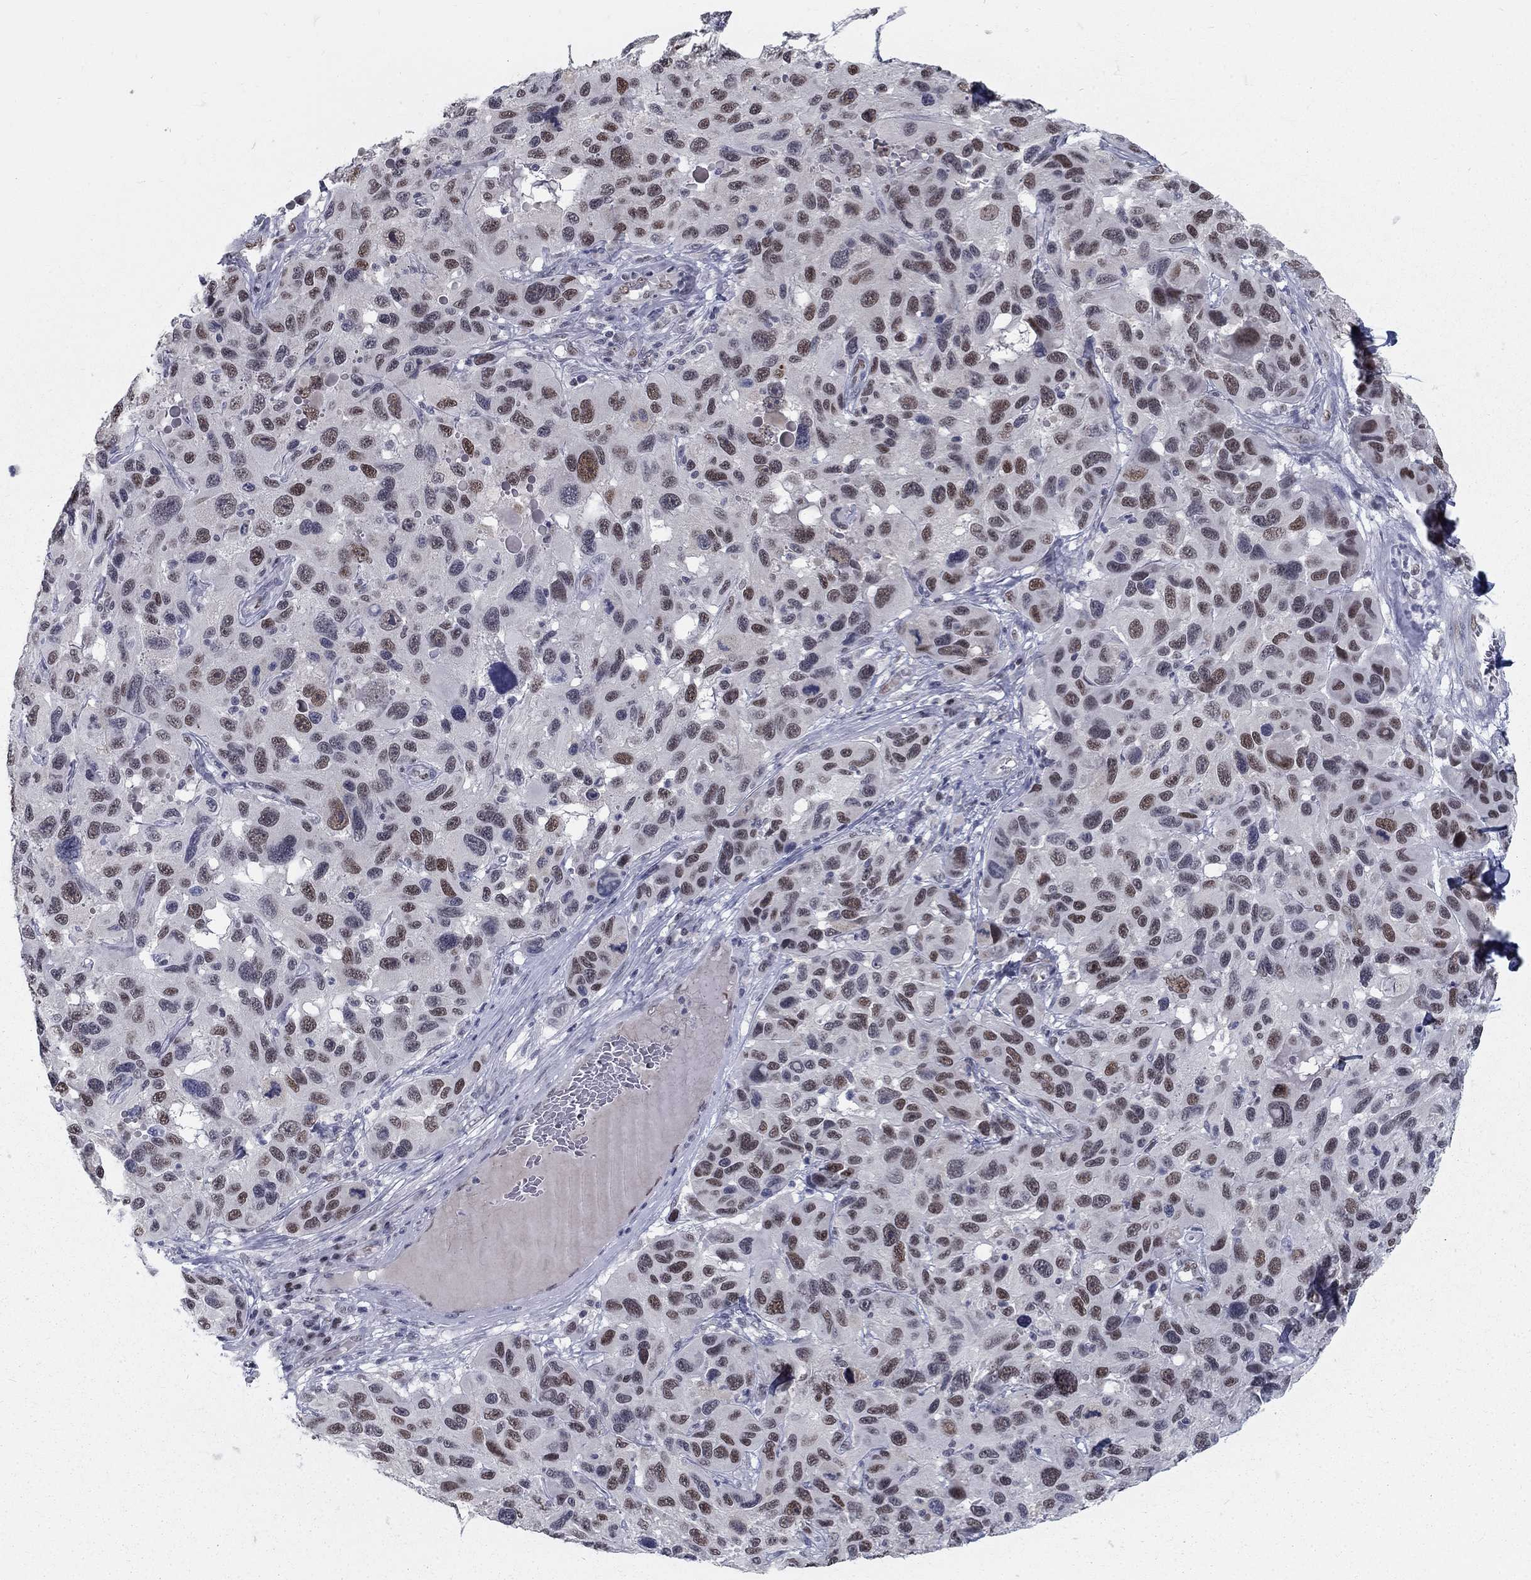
{"staining": {"intensity": "moderate", "quantity": "<25%", "location": "nuclear"}, "tissue": "melanoma", "cell_type": "Tumor cells", "image_type": "cancer", "snomed": [{"axis": "morphology", "description": "Malignant melanoma, NOS"}, {"axis": "topography", "description": "Skin"}], "caption": "A histopathology image of human melanoma stained for a protein shows moderate nuclear brown staining in tumor cells. The protein is shown in brown color, while the nuclei are stained blue.", "gene": "GCFC2", "patient": {"sex": "male", "age": 53}}